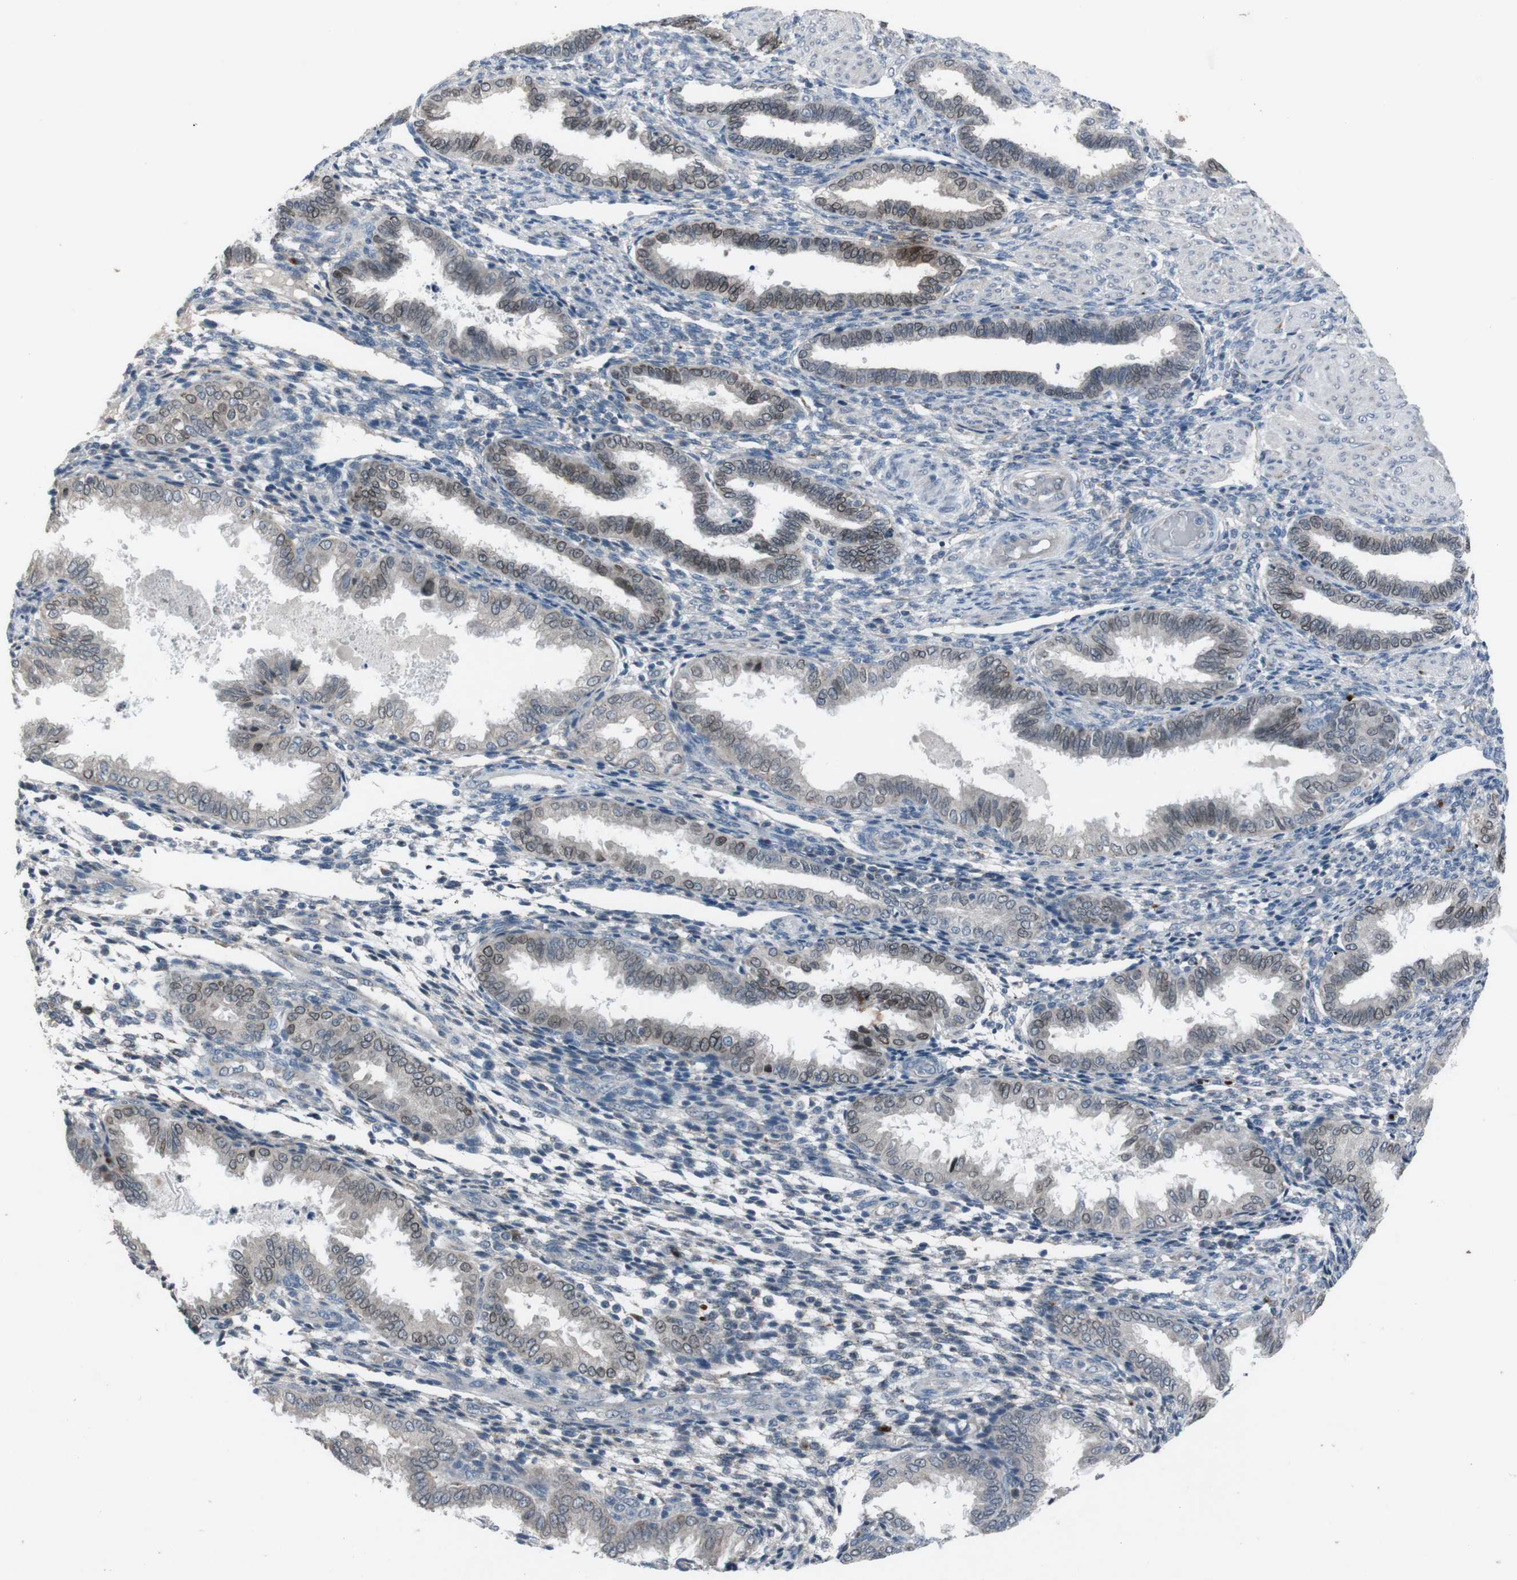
{"staining": {"intensity": "negative", "quantity": "none", "location": "none"}, "tissue": "endometrium", "cell_type": "Cells in endometrial stroma", "image_type": "normal", "snomed": [{"axis": "morphology", "description": "Normal tissue, NOS"}, {"axis": "topography", "description": "Endometrium"}], "caption": "Immunohistochemistry micrograph of unremarkable endometrium: endometrium stained with DAB (3,3'-diaminobenzidine) demonstrates no significant protein positivity in cells in endometrial stroma.", "gene": "EFNA5", "patient": {"sex": "female", "age": 33}}